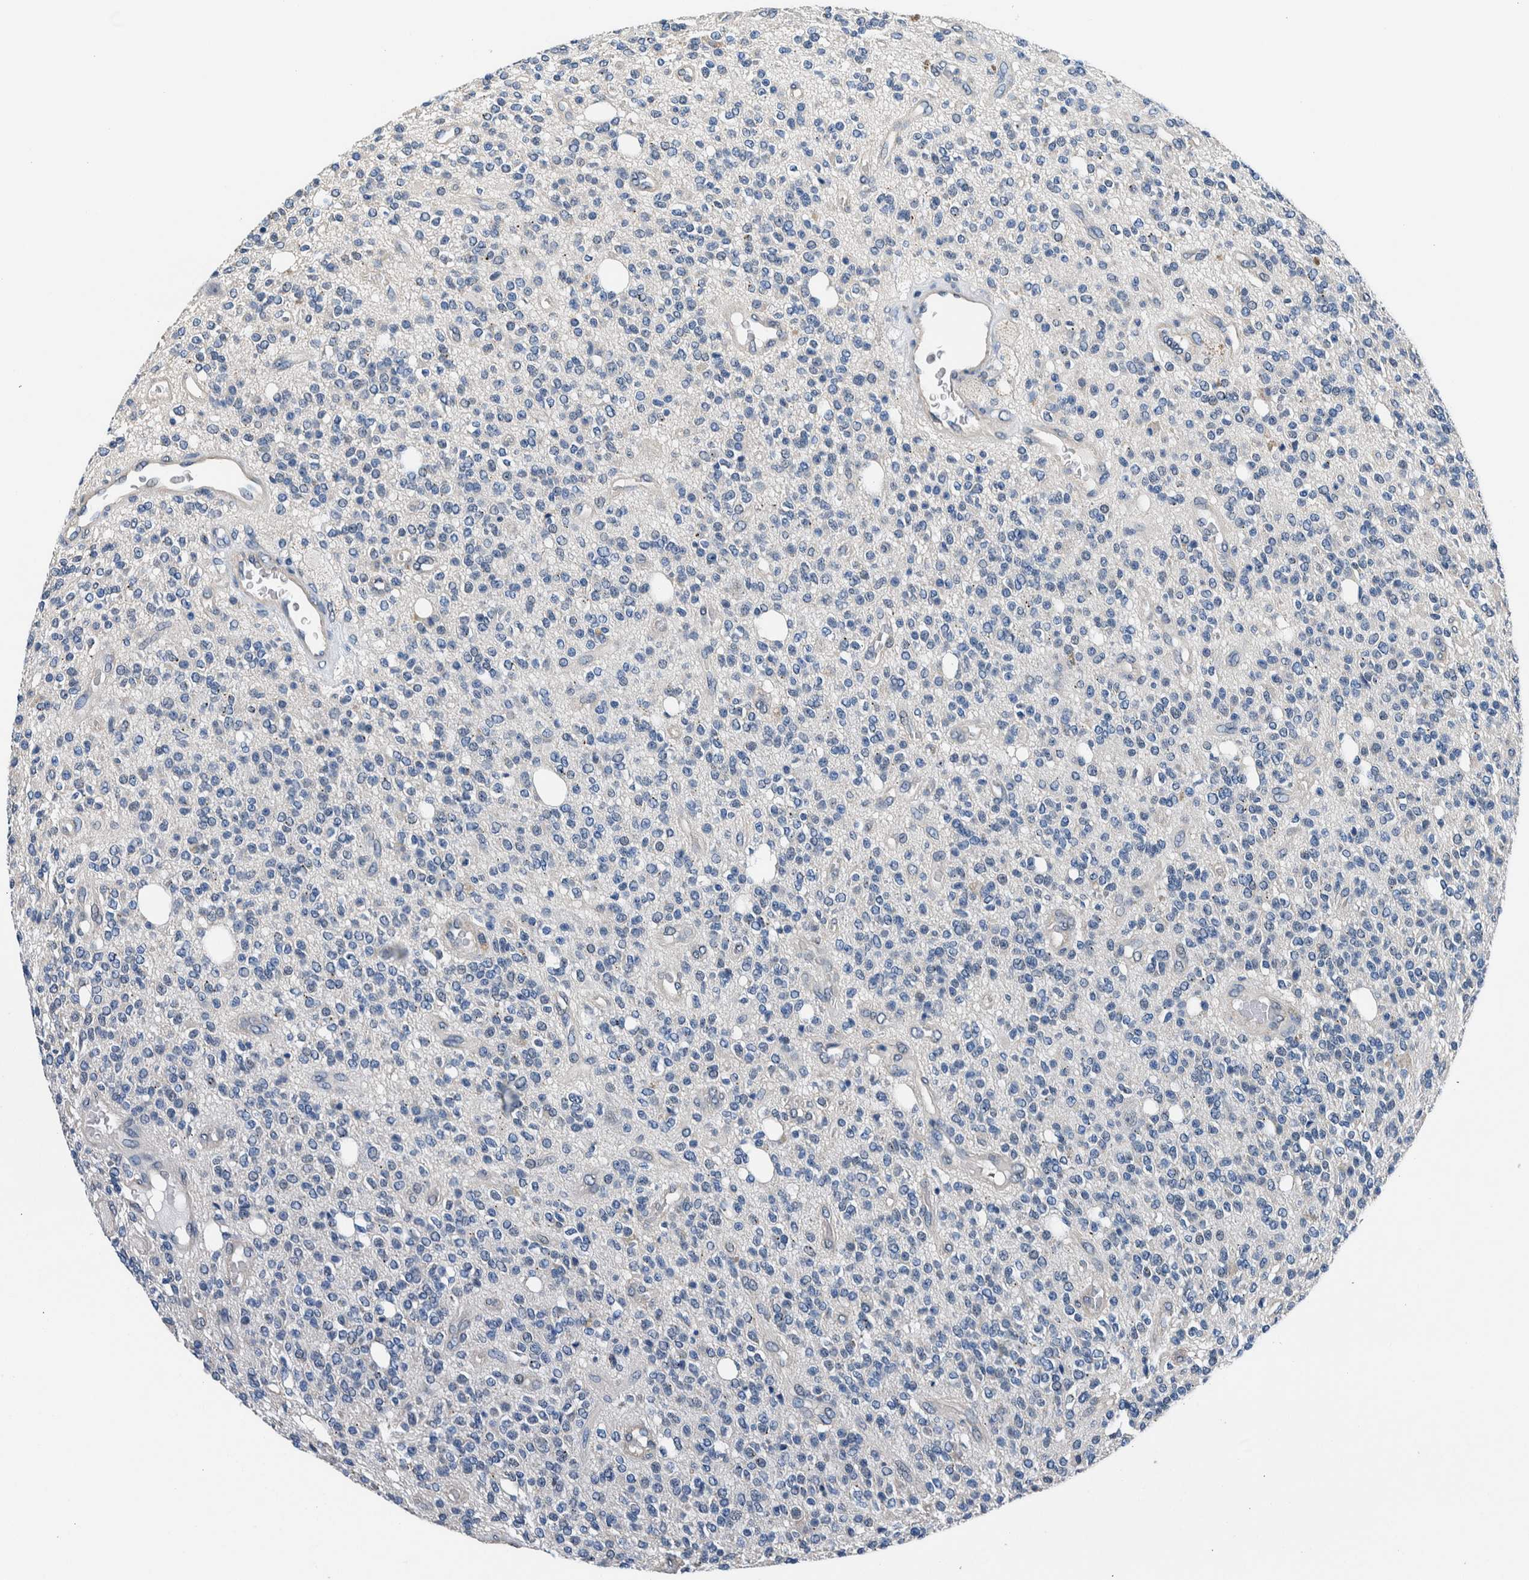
{"staining": {"intensity": "negative", "quantity": "none", "location": "none"}, "tissue": "glioma", "cell_type": "Tumor cells", "image_type": "cancer", "snomed": [{"axis": "morphology", "description": "Glioma, malignant, High grade"}, {"axis": "topography", "description": "Brain"}], "caption": "IHC photomicrograph of human glioma stained for a protein (brown), which displays no staining in tumor cells. (Stains: DAB IHC with hematoxylin counter stain, Microscopy: brightfield microscopy at high magnification).", "gene": "NIBAN2", "patient": {"sex": "male", "age": 34}}